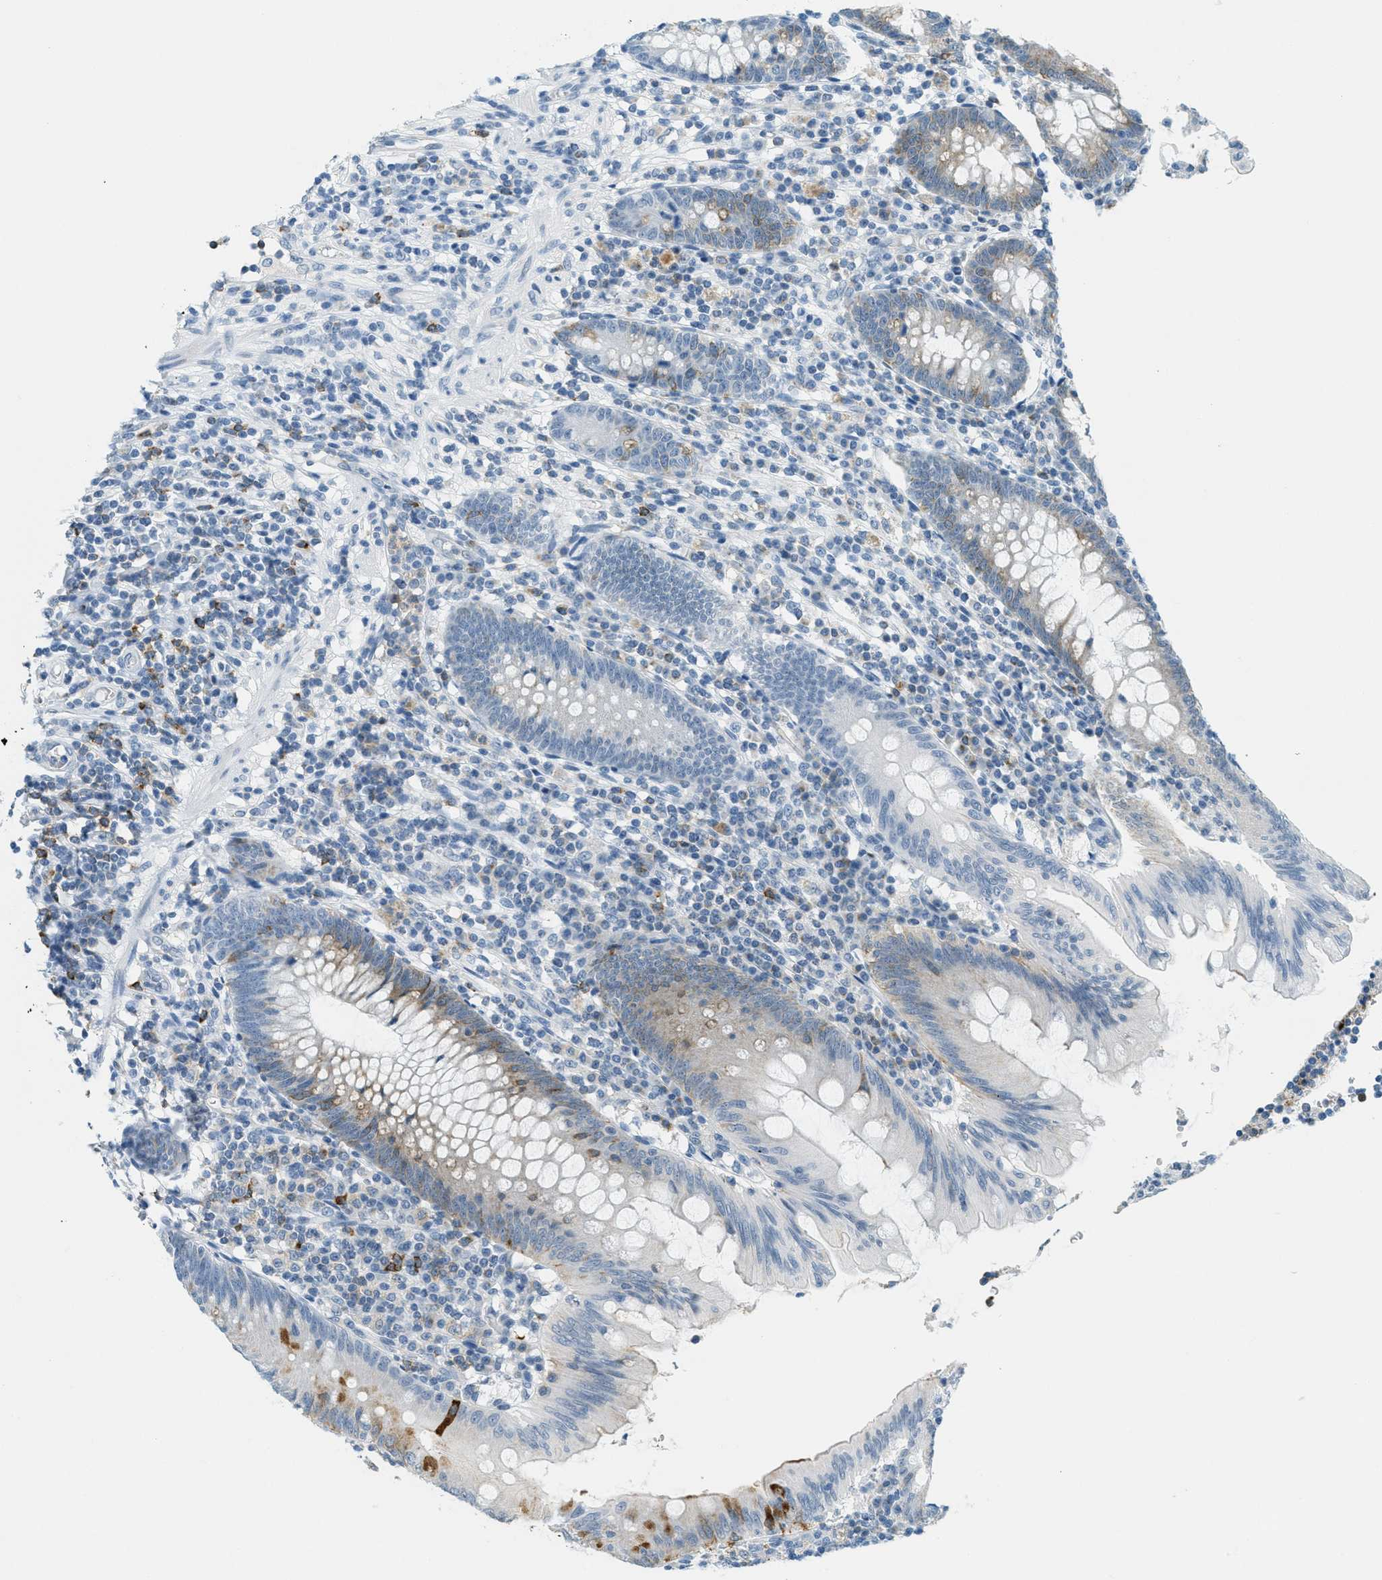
{"staining": {"intensity": "moderate", "quantity": "25%-75%", "location": "cytoplasmic/membranous"}, "tissue": "appendix", "cell_type": "Glandular cells", "image_type": "normal", "snomed": [{"axis": "morphology", "description": "Normal tissue, NOS"}, {"axis": "morphology", "description": "Inflammation, NOS"}, {"axis": "topography", "description": "Appendix"}], "caption": "Moderate cytoplasmic/membranous positivity for a protein is seen in about 25%-75% of glandular cells of unremarkable appendix using IHC.", "gene": "FYN", "patient": {"sex": "male", "age": 46}}